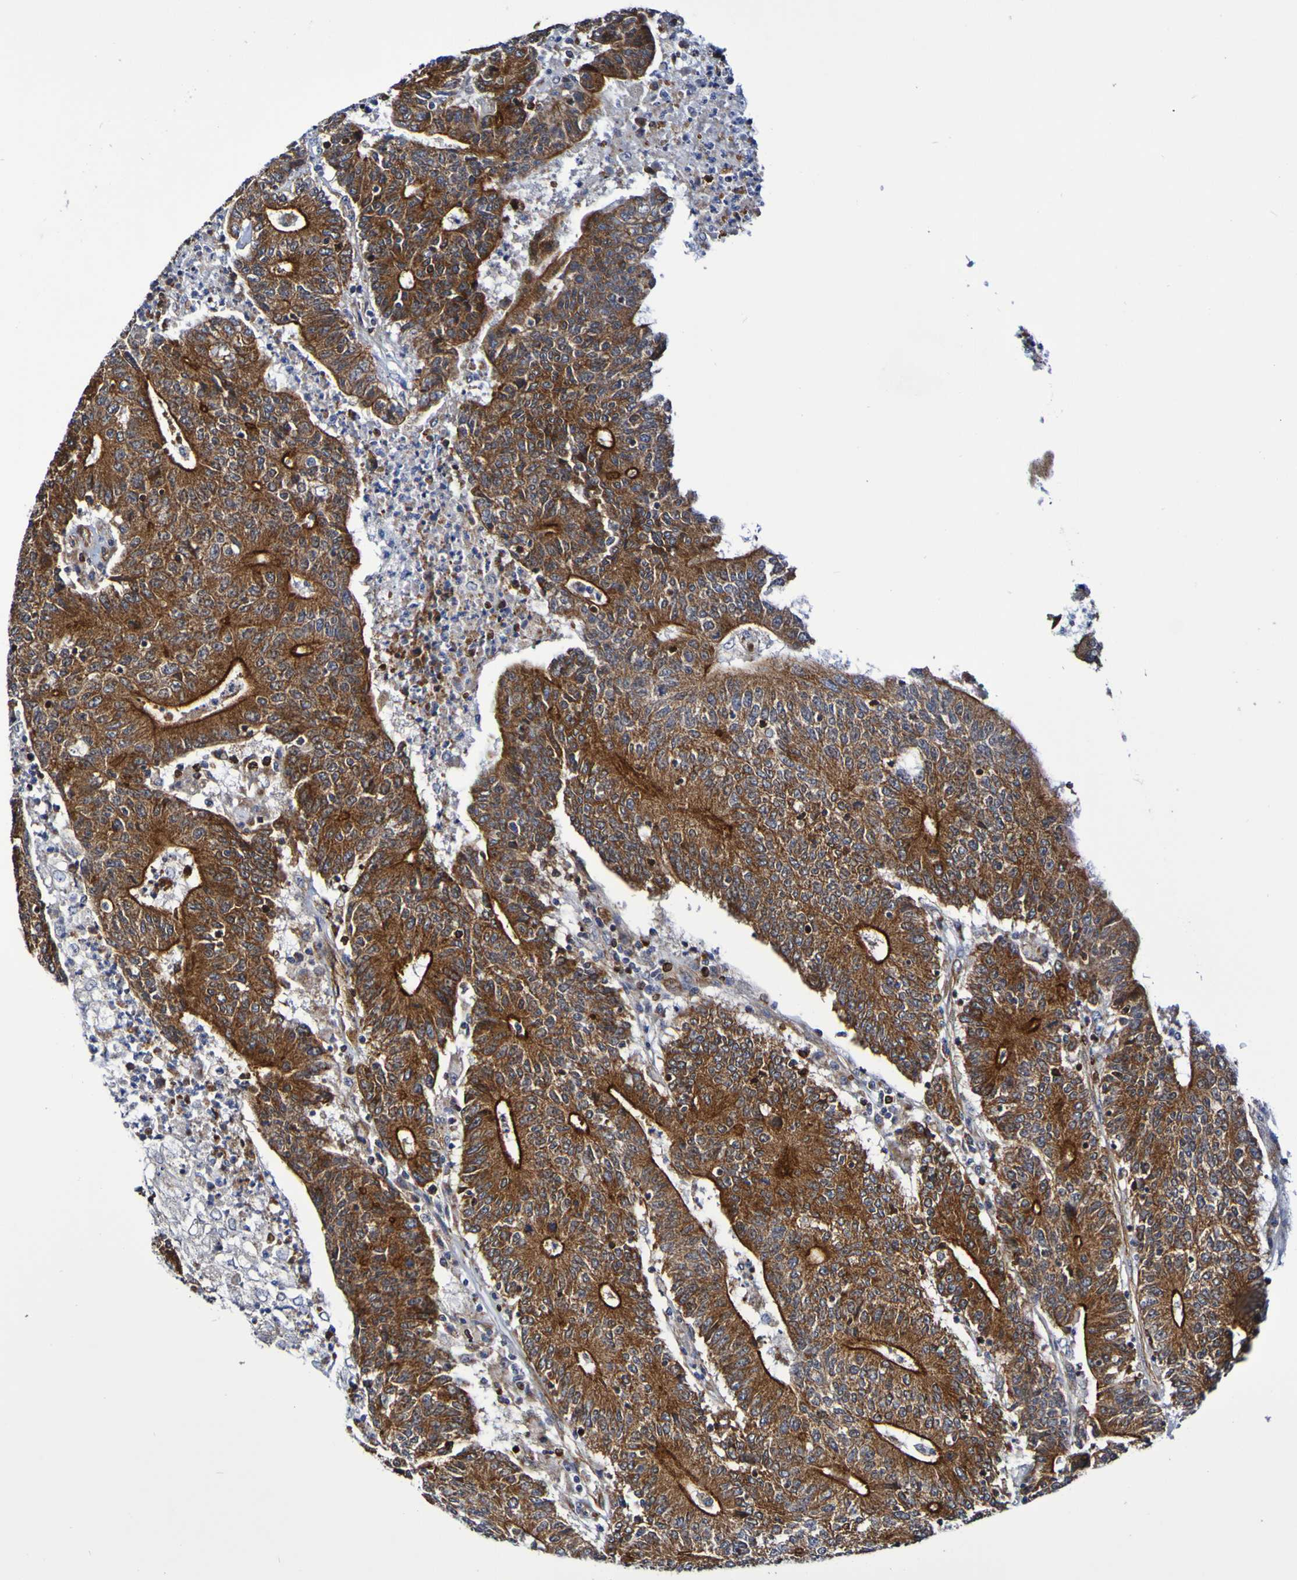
{"staining": {"intensity": "strong", "quantity": ">75%", "location": "cytoplasmic/membranous"}, "tissue": "colorectal cancer", "cell_type": "Tumor cells", "image_type": "cancer", "snomed": [{"axis": "morphology", "description": "Normal tissue, NOS"}, {"axis": "morphology", "description": "Adenocarcinoma, NOS"}, {"axis": "topography", "description": "Colon"}], "caption": "Tumor cells reveal high levels of strong cytoplasmic/membranous positivity in about >75% of cells in human colorectal adenocarcinoma. (DAB (3,3'-diaminobenzidine) IHC, brown staining for protein, blue staining for nuclei).", "gene": "GJB1", "patient": {"sex": "female", "age": 75}}